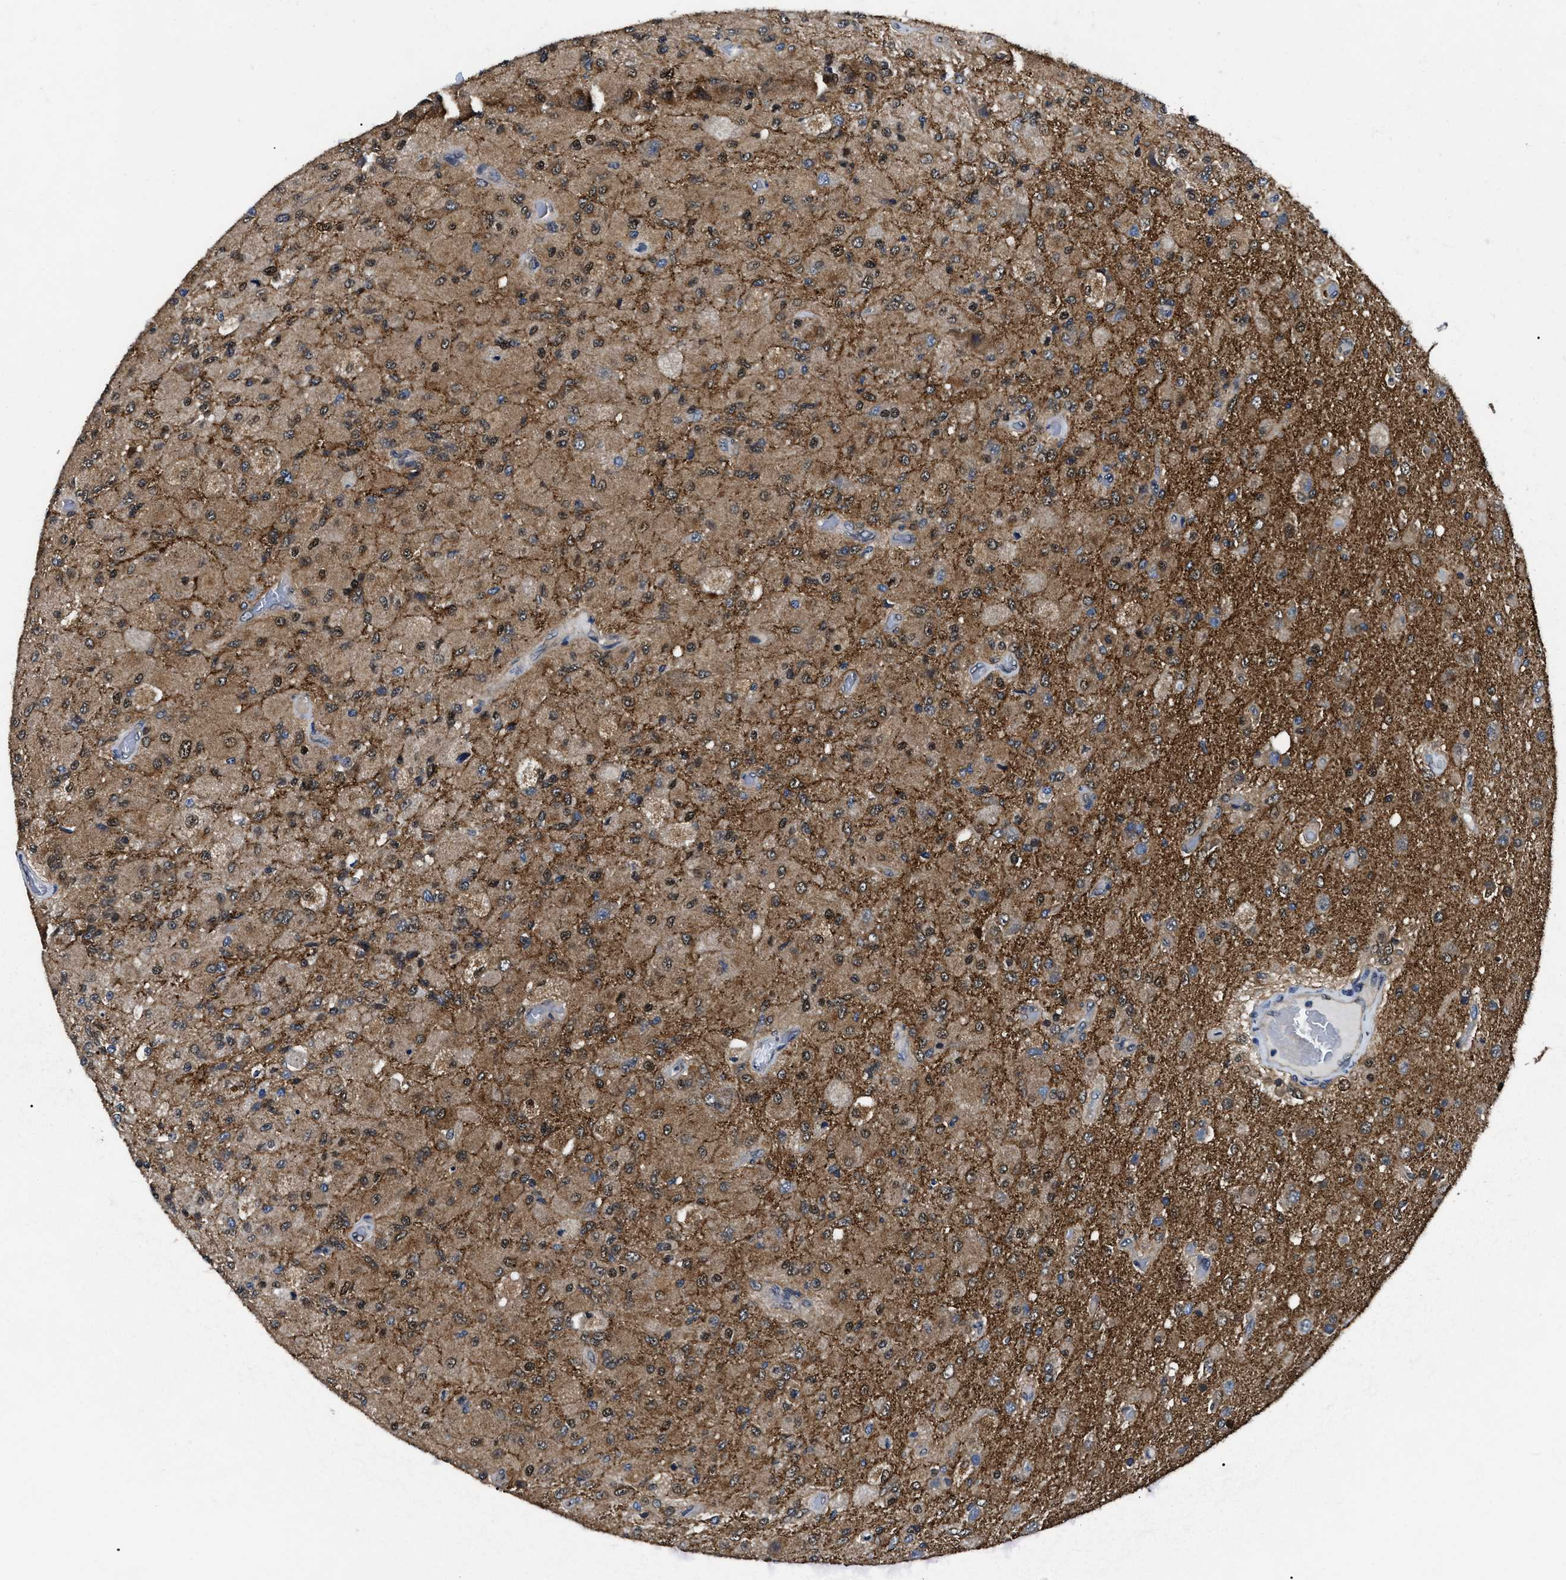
{"staining": {"intensity": "moderate", "quantity": ">75%", "location": "cytoplasmic/membranous"}, "tissue": "glioma", "cell_type": "Tumor cells", "image_type": "cancer", "snomed": [{"axis": "morphology", "description": "Normal tissue, NOS"}, {"axis": "morphology", "description": "Glioma, malignant, High grade"}, {"axis": "topography", "description": "Cerebral cortex"}], "caption": "An image of human glioma stained for a protein shows moderate cytoplasmic/membranous brown staining in tumor cells. Nuclei are stained in blue.", "gene": "GET4", "patient": {"sex": "male", "age": 77}}